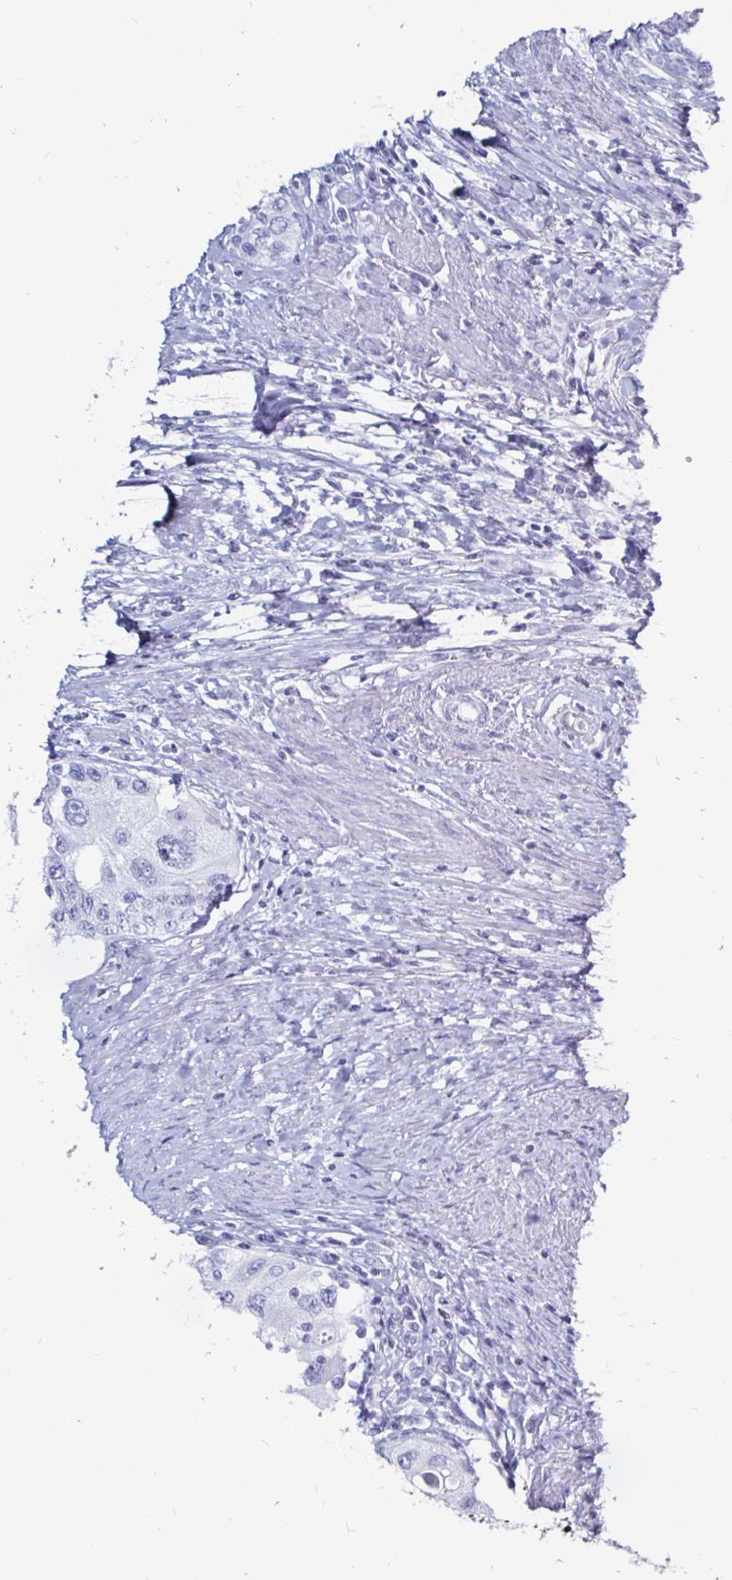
{"staining": {"intensity": "negative", "quantity": "none", "location": "none"}, "tissue": "urothelial cancer", "cell_type": "Tumor cells", "image_type": "cancer", "snomed": [{"axis": "morphology", "description": "Urothelial carcinoma, High grade"}, {"axis": "topography", "description": "Urinary bladder"}], "caption": "An IHC micrograph of high-grade urothelial carcinoma is shown. There is no staining in tumor cells of high-grade urothelial carcinoma.", "gene": "LUZP4", "patient": {"sex": "female", "age": 56}}